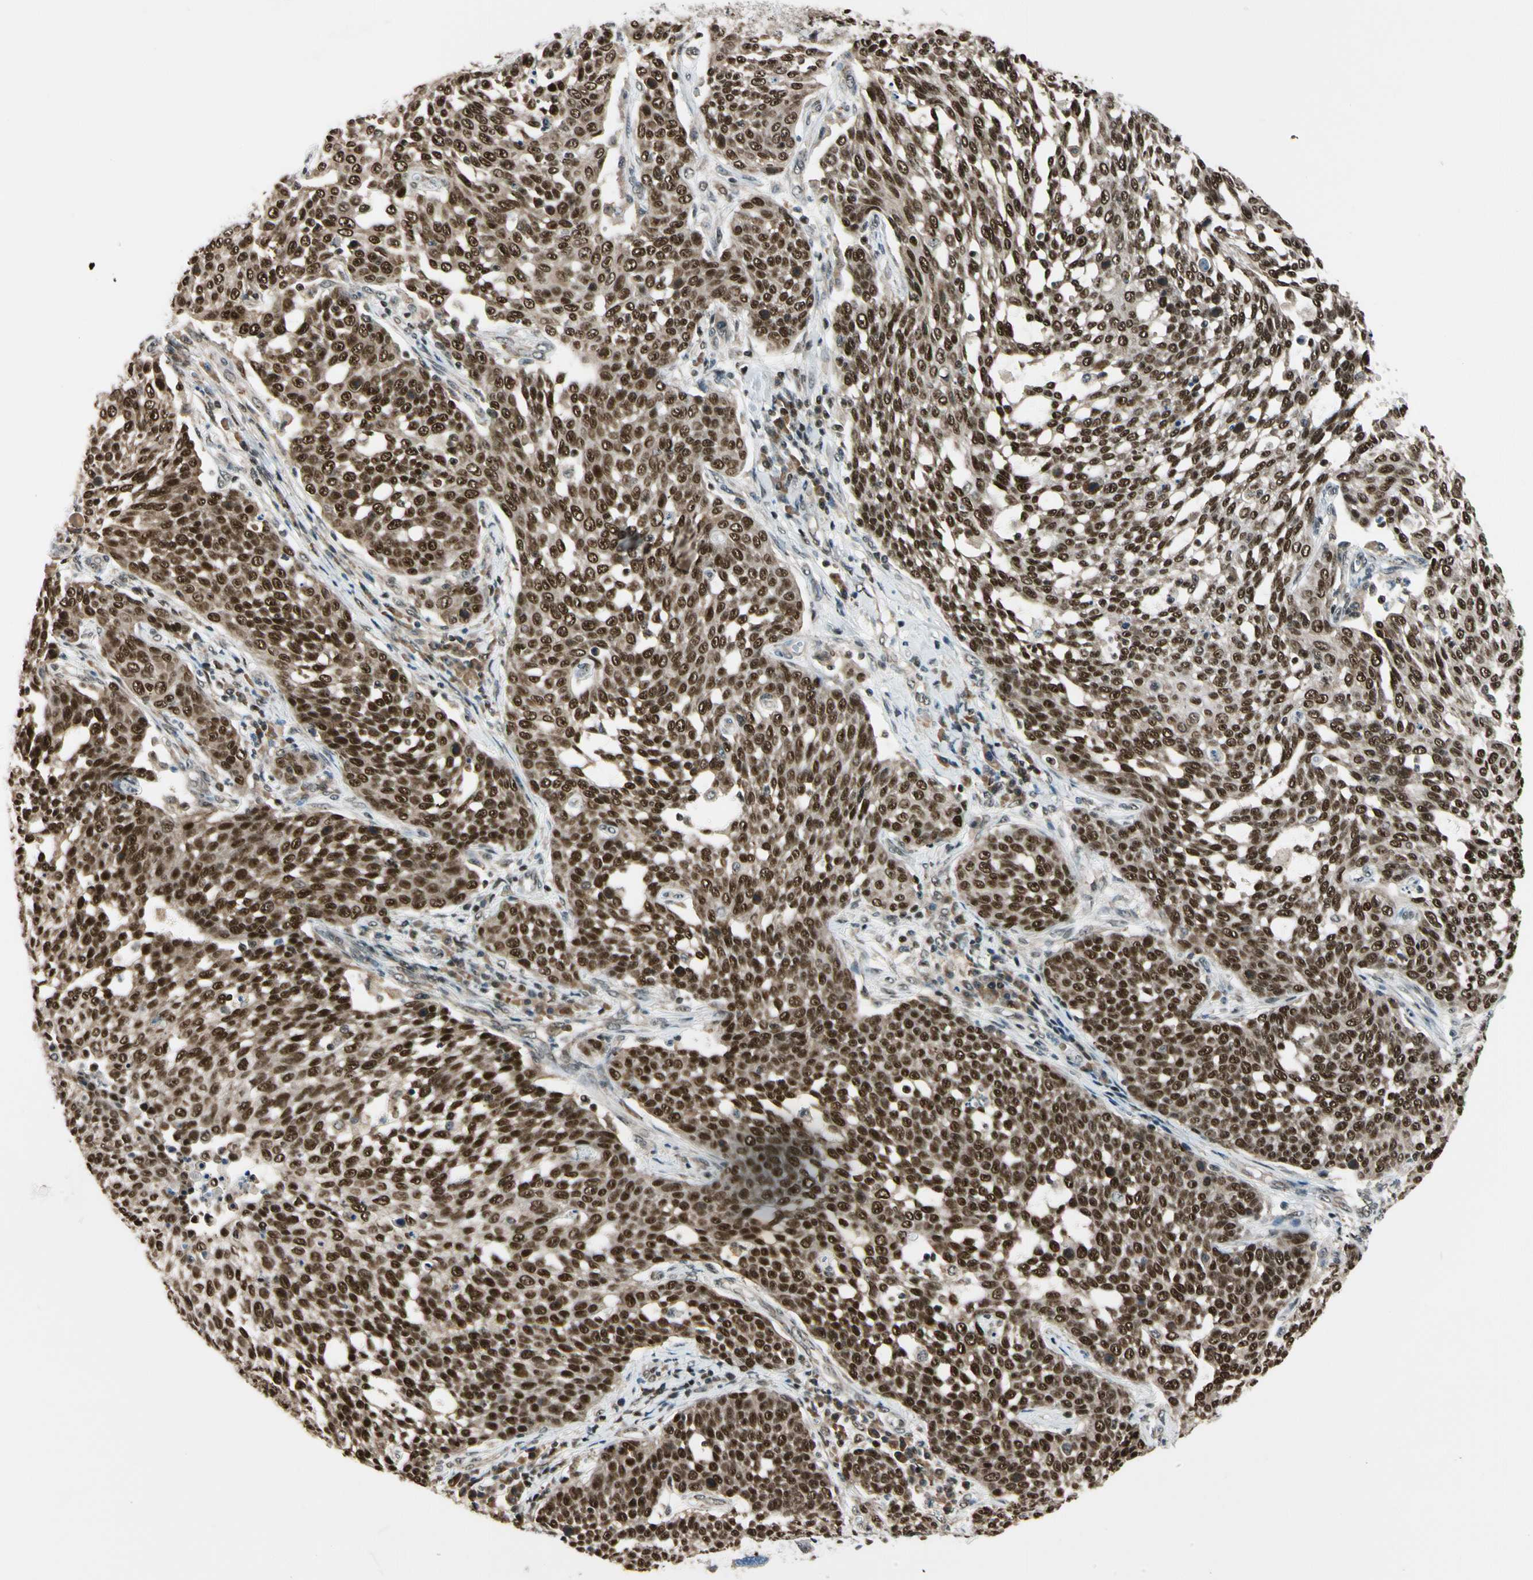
{"staining": {"intensity": "strong", "quantity": ">75%", "location": "cytoplasmic/membranous,nuclear"}, "tissue": "cervical cancer", "cell_type": "Tumor cells", "image_type": "cancer", "snomed": [{"axis": "morphology", "description": "Squamous cell carcinoma, NOS"}, {"axis": "topography", "description": "Cervix"}], "caption": "Strong cytoplasmic/membranous and nuclear staining is seen in about >75% of tumor cells in squamous cell carcinoma (cervical). Nuclei are stained in blue.", "gene": "DAXX", "patient": {"sex": "female", "age": 34}}